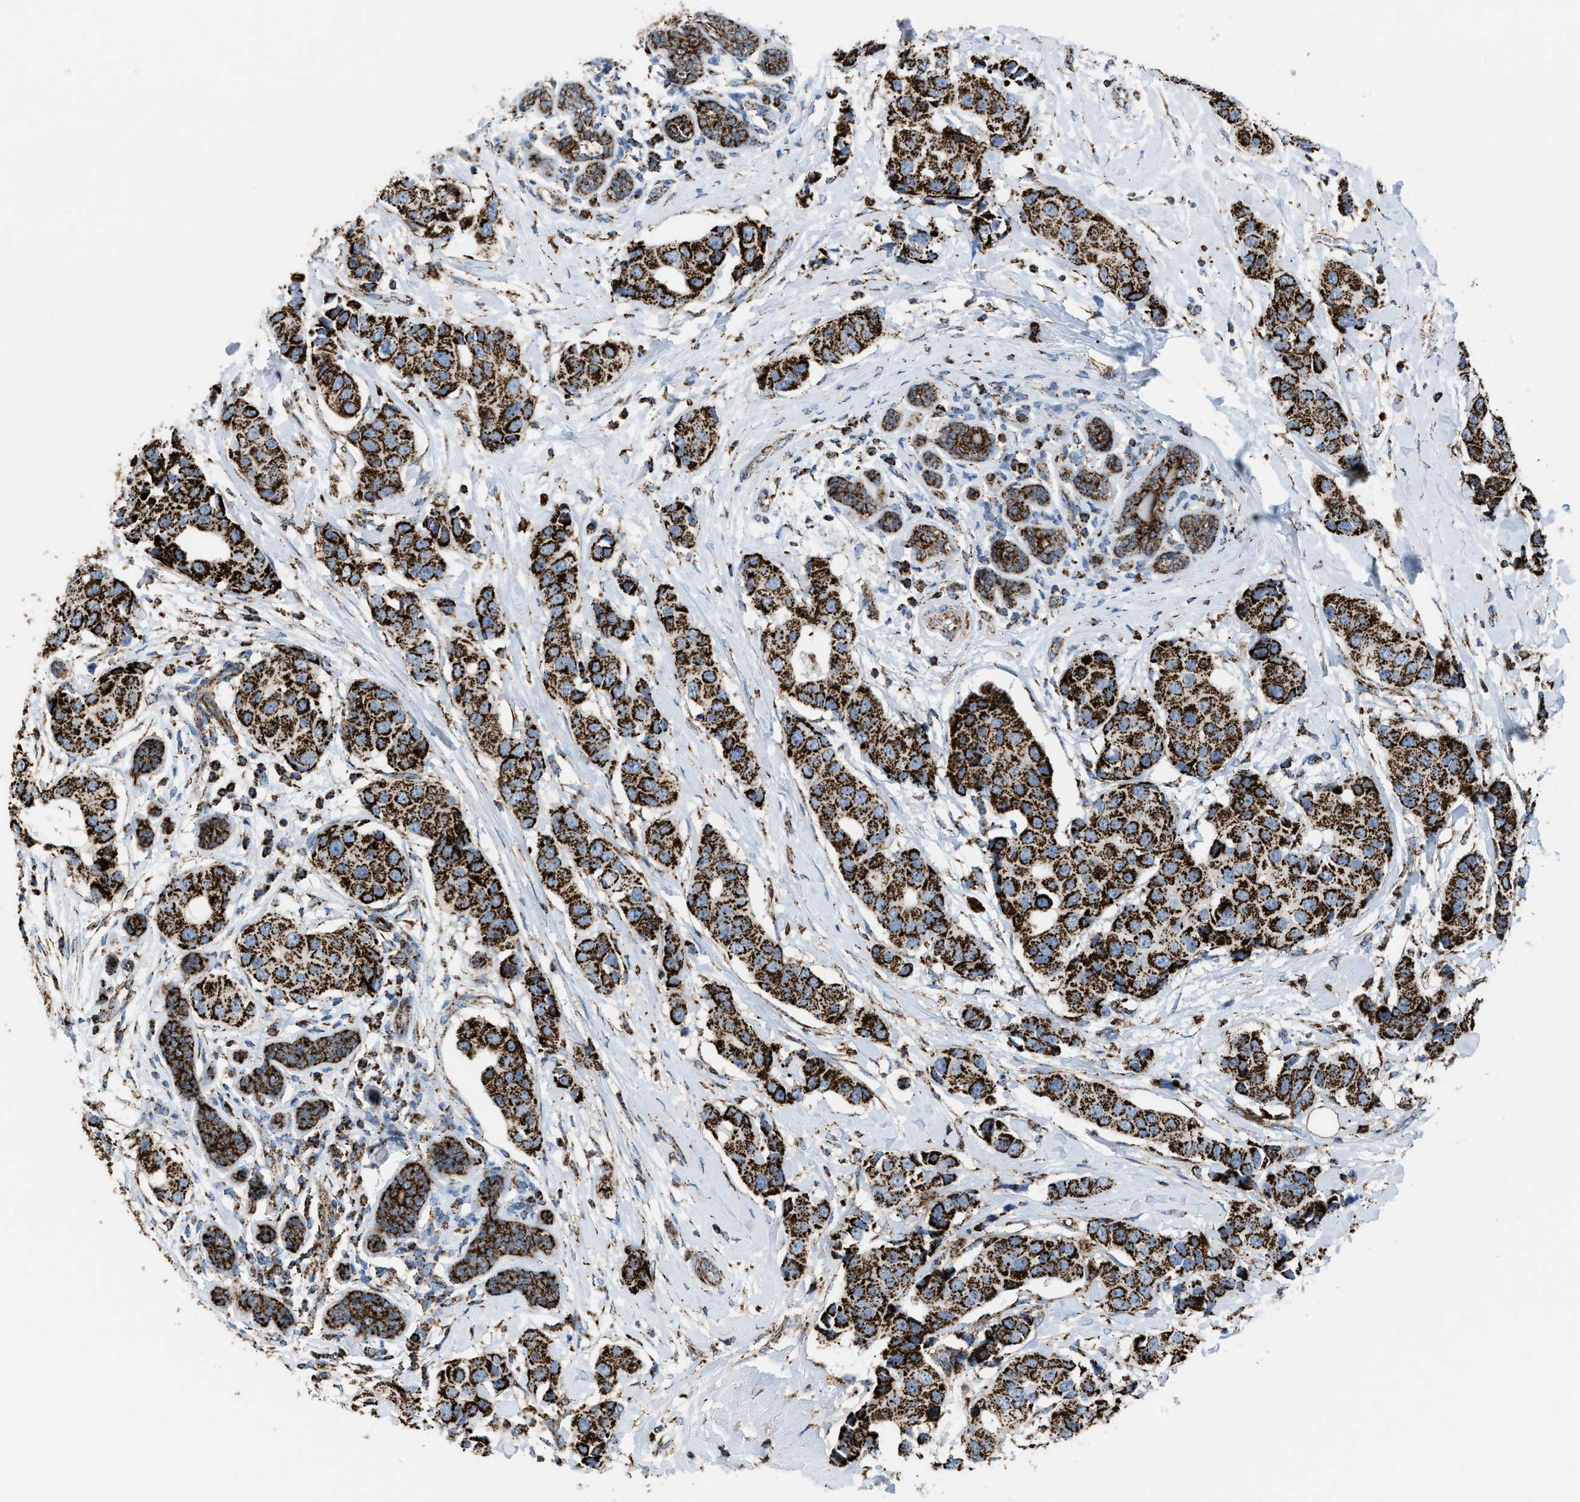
{"staining": {"intensity": "strong", "quantity": ">75%", "location": "cytoplasmic/membranous"}, "tissue": "breast cancer", "cell_type": "Tumor cells", "image_type": "cancer", "snomed": [{"axis": "morphology", "description": "Normal tissue, NOS"}, {"axis": "morphology", "description": "Duct carcinoma"}, {"axis": "topography", "description": "Breast"}], "caption": "Strong cytoplasmic/membranous protein expression is present in approximately >75% of tumor cells in breast cancer. (Stains: DAB (3,3'-diaminobenzidine) in brown, nuclei in blue, Microscopy: brightfield microscopy at high magnification).", "gene": "ECHS1", "patient": {"sex": "female", "age": 39}}